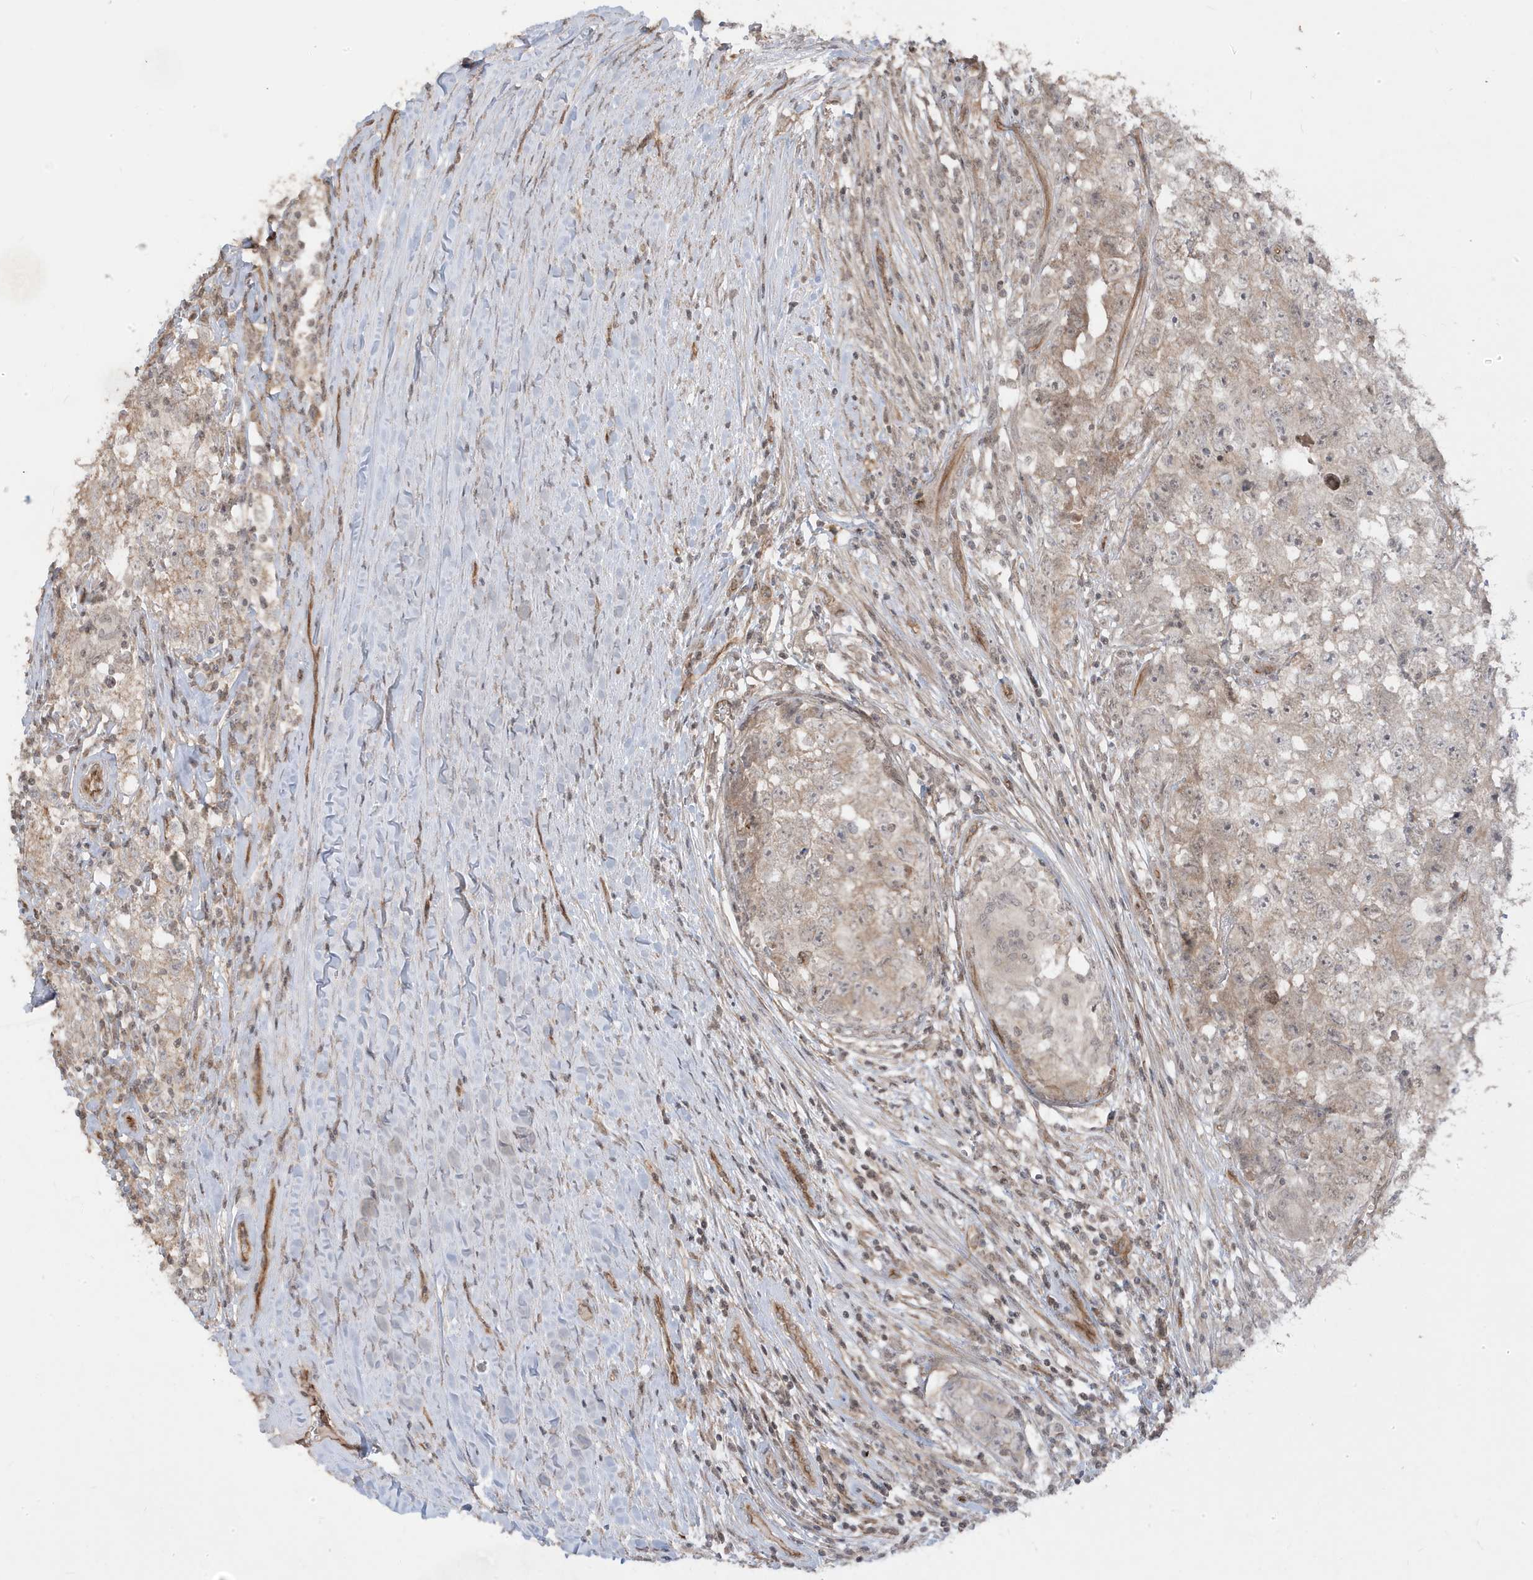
{"staining": {"intensity": "weak", "quantity": "25%-75%", "location": "nuclear"}, "tissue": "testis cancer", "cell_type": "Tumor cells", "image_type": "cancer", "snomed": [{"axis": "morphology", "description": "Seminoma, NOS"}, {"axis": "morphology", "description": "Carcinoma, Embryonal, NOS"}, {"axis": "topography", "description": "Testis"}], "caption": "Weak nuclear expression for a protein is seen in about 25%-75% of tumor cells of testis cancer (embryonal carcinoma) using IHC.", "gene": "DNAJC12", "patient": {"sex": "male", "age": 43}}